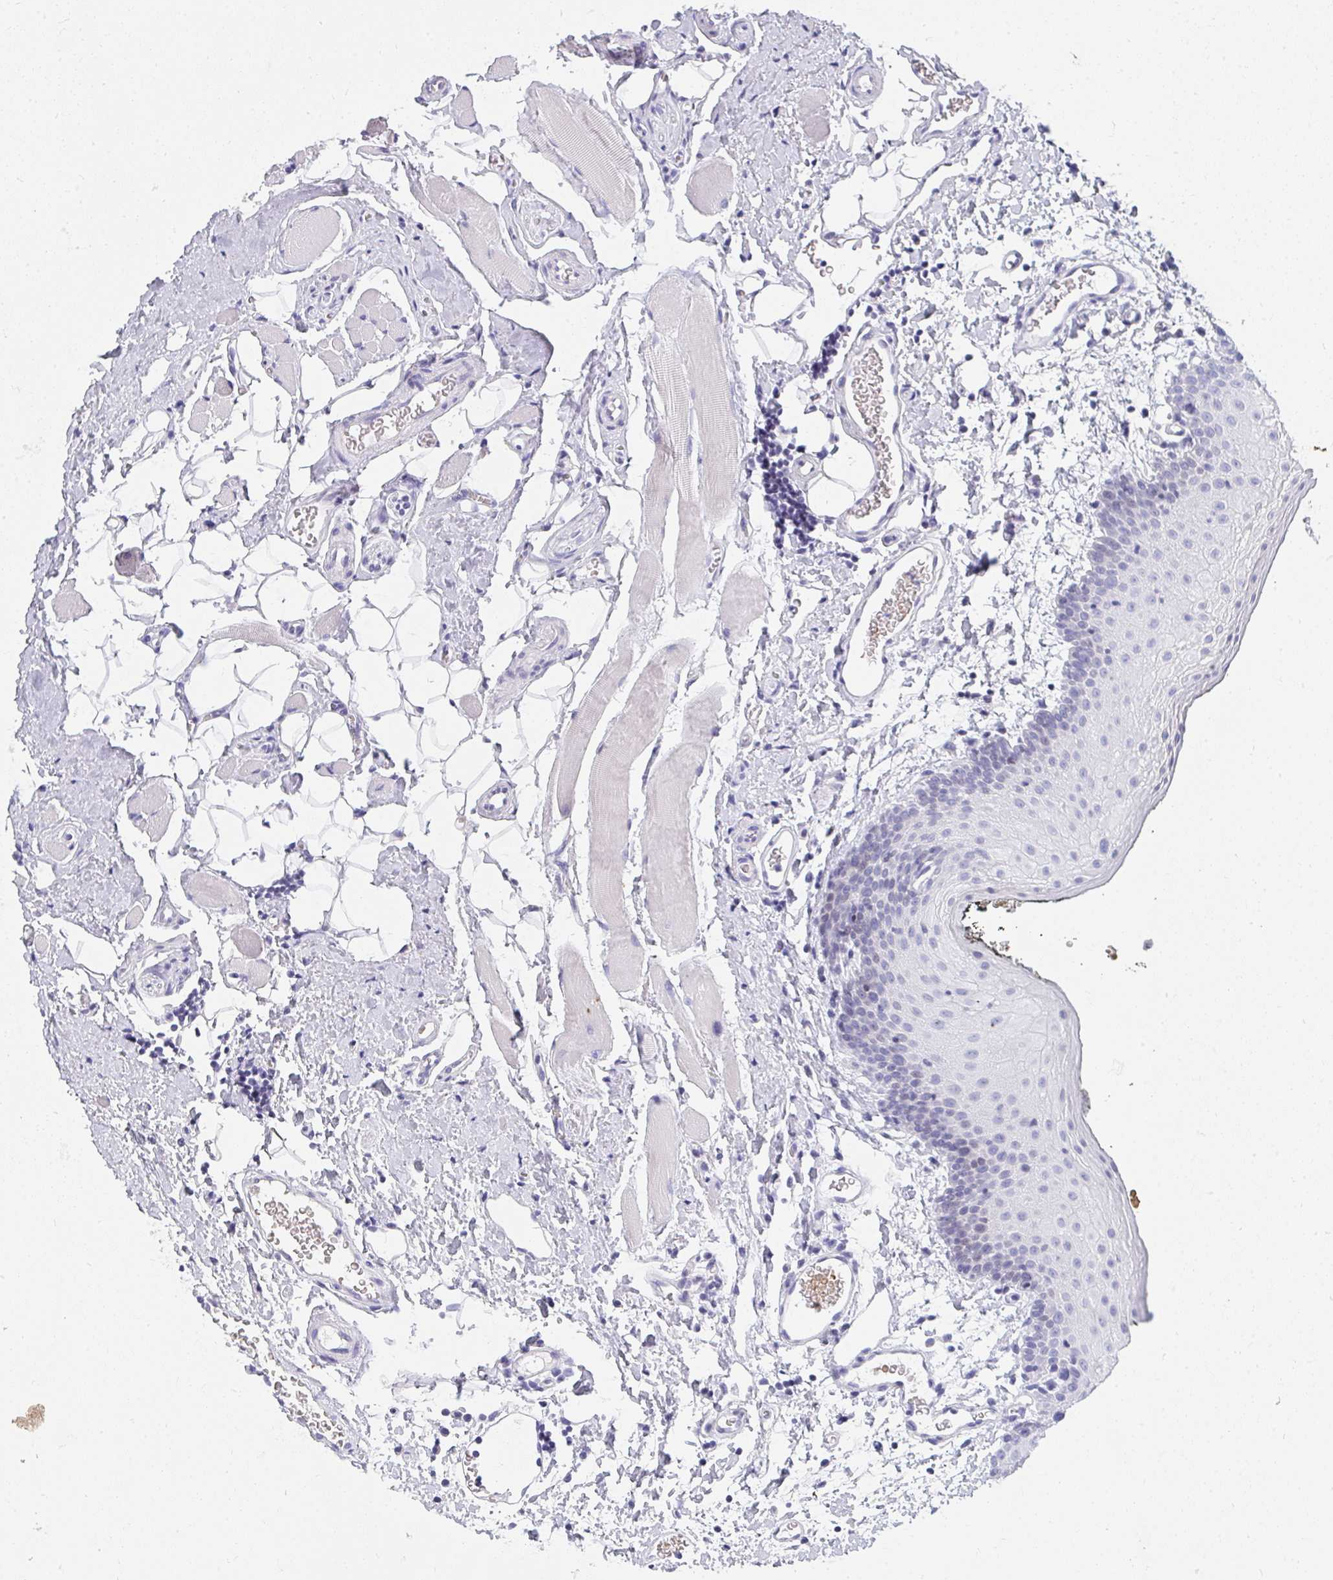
{"staining": {"intensity": "negative", "quantity": "none", "location": "none"}, "tissue": "oral mucosa", "cell_type": "Squamous epithelial cells", "image_type": "normal", "snomed": [{"axis": "morphology", "description": "Normal tissue, NOS"}, {"axis": "morphology", "description": "Squamous cell carcinoma, NOS"}, {"axis": "topography", "description": "Oral tissue"}, {"axis": "topography", "description": "Head-Neck"}], "caption": "Oral mucosa stained for a protein using immunohistochemistry (IHC) demonstrates no expression squamous epithelial cells.", "gene": "ZNF182", "patient": {"sex": "male", "age": 58}}